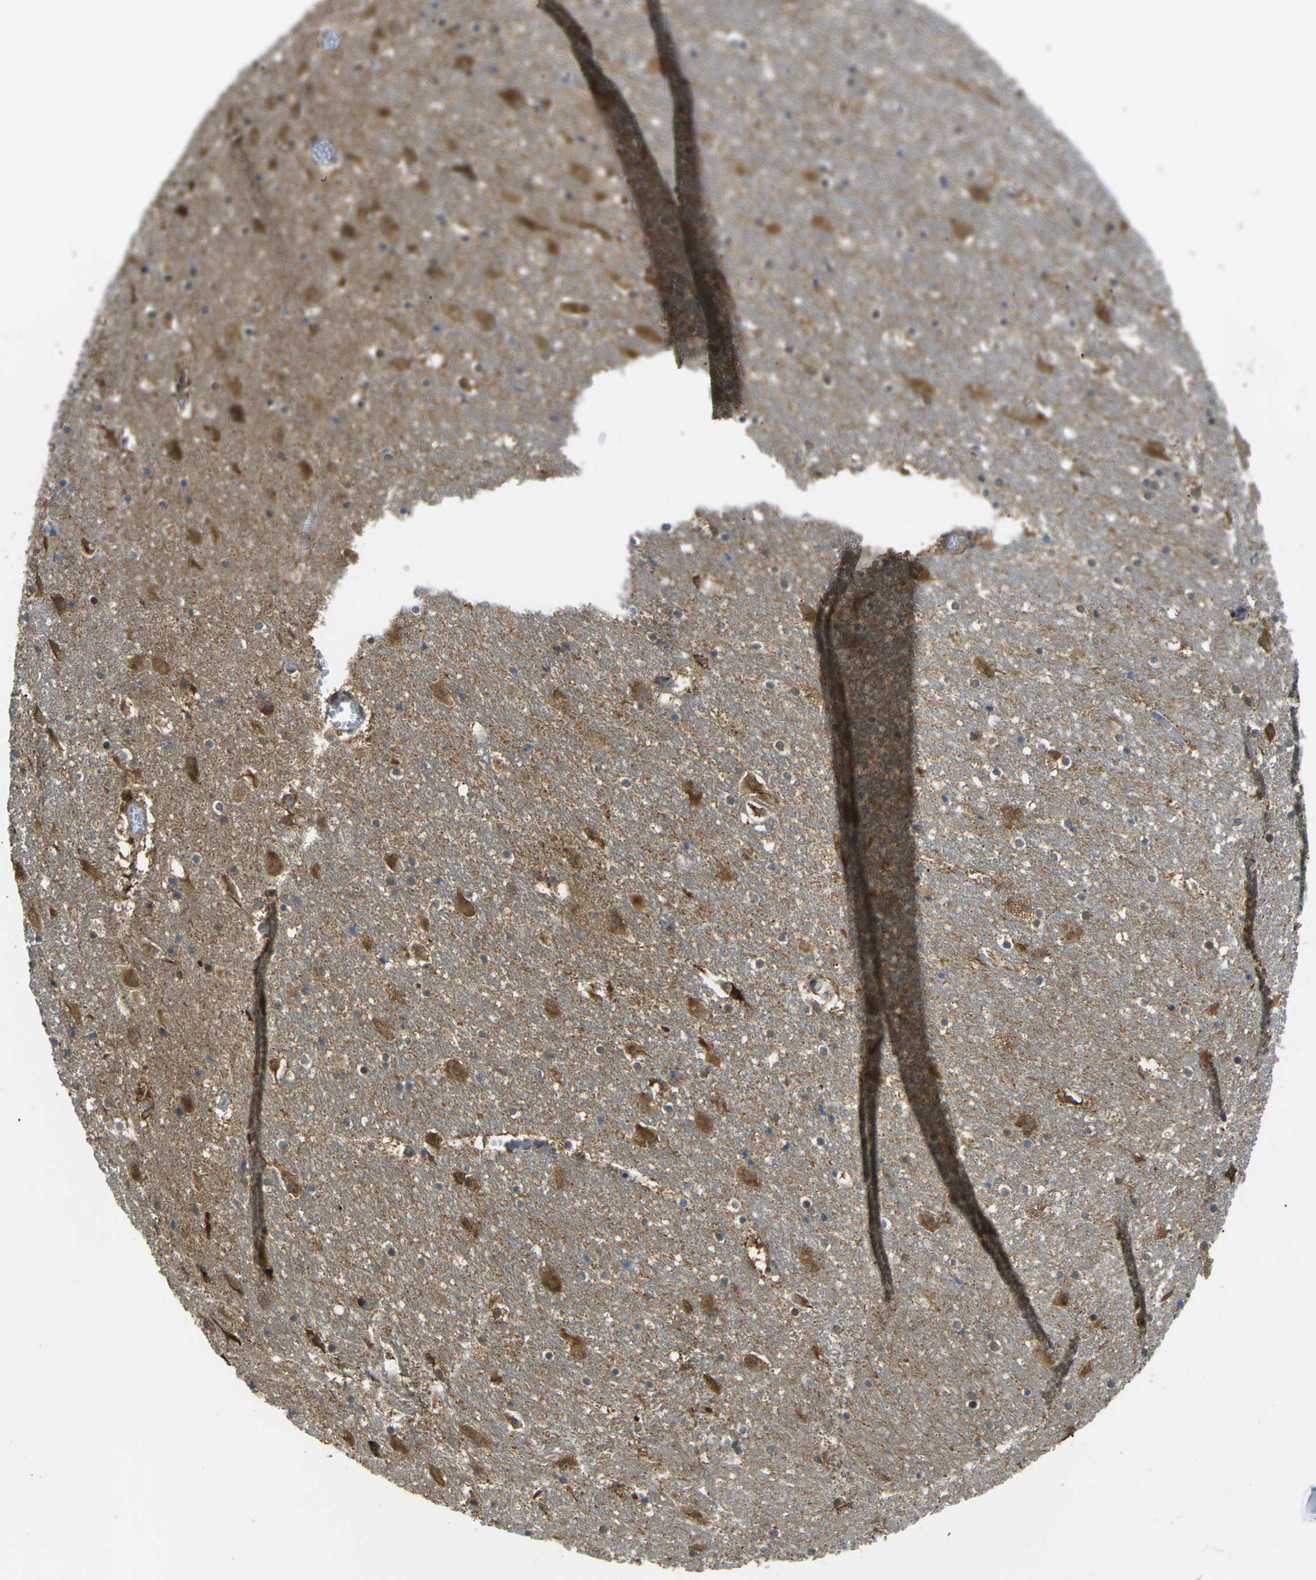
{"staining": {"intensity": "weak", "quantity": "<25%", "location": "cytoplasmic/membranous"}, "tissue": "hippocampus", "cell_type": "Glial cells", "image_type": "normal", "snomed": [{"axis": "morphology", "description": "Normal tissue, NOS"}, {"axis": "topography", "description": "Hippocampus"}], "caption": "Immunohistochemistry (IHC) of benign hippocampus demonstrates no expression in glial cells. (Immunohistochemistry, brightfield microscopy, high magnification).", "gene": "PIEZO2", "patient": {"sex": "male", "age": 45}}